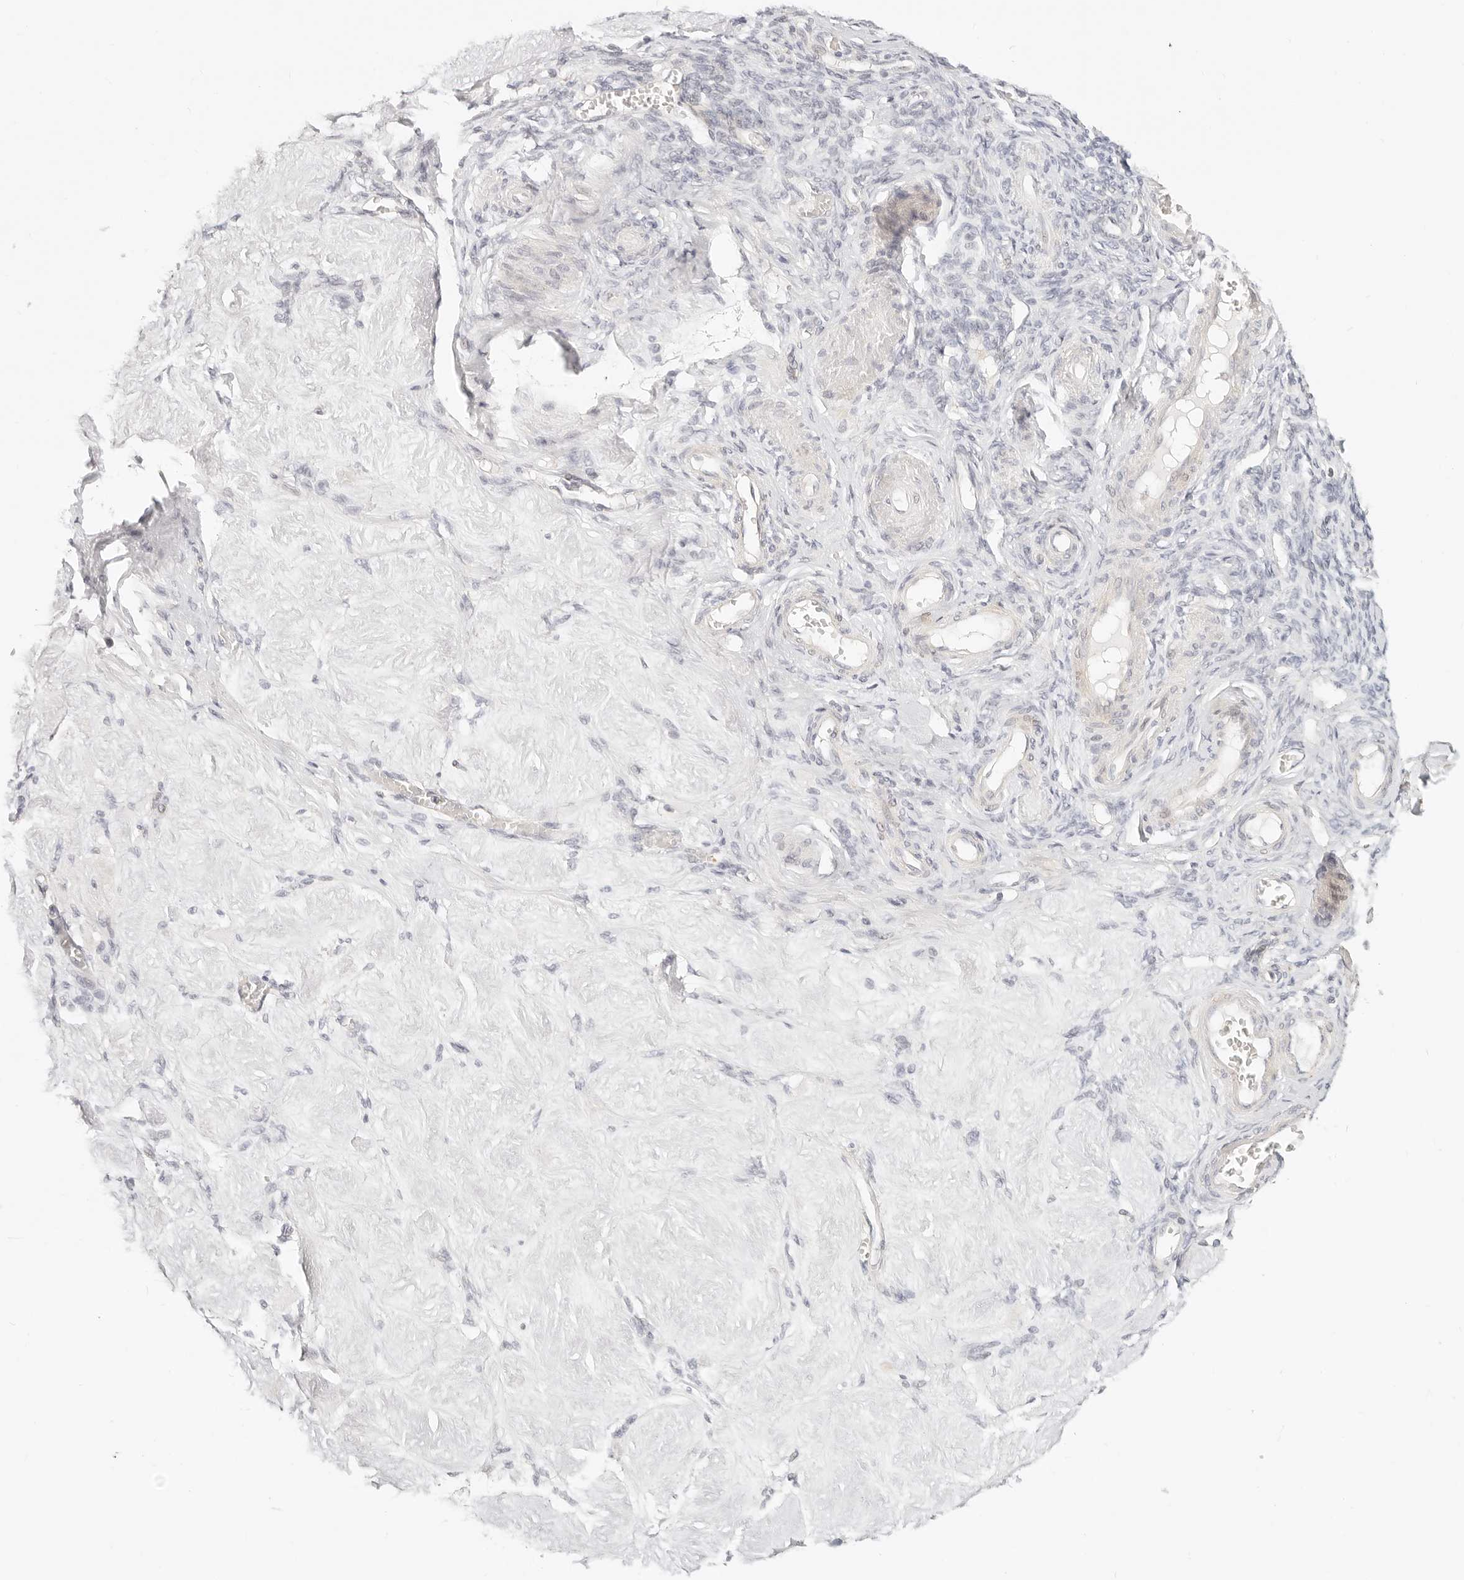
{"staining": {"intensity": "negative", "quantity": "none", "location": "none"}, "tissue": "adipose tissue", "cell_type": "Adipocytes", "image_type": "normal", "snomed": [{"axis": "morphology", "description": "Normal tissue, NOS"}, {"axis": "topography", "description": "Vascular tissue"}, {"axis": "topography", "description": "Fallopian tube"}, {"axis": "topography", "description": "Ovary"}], "caption": "Immunohistochemical staining of benign adipose tissue shows no significant positivity in adipocytes. (DAB IHC, high magnification).", "gene": "CNMD", "patient": {"sex": "female", "age": 67}}